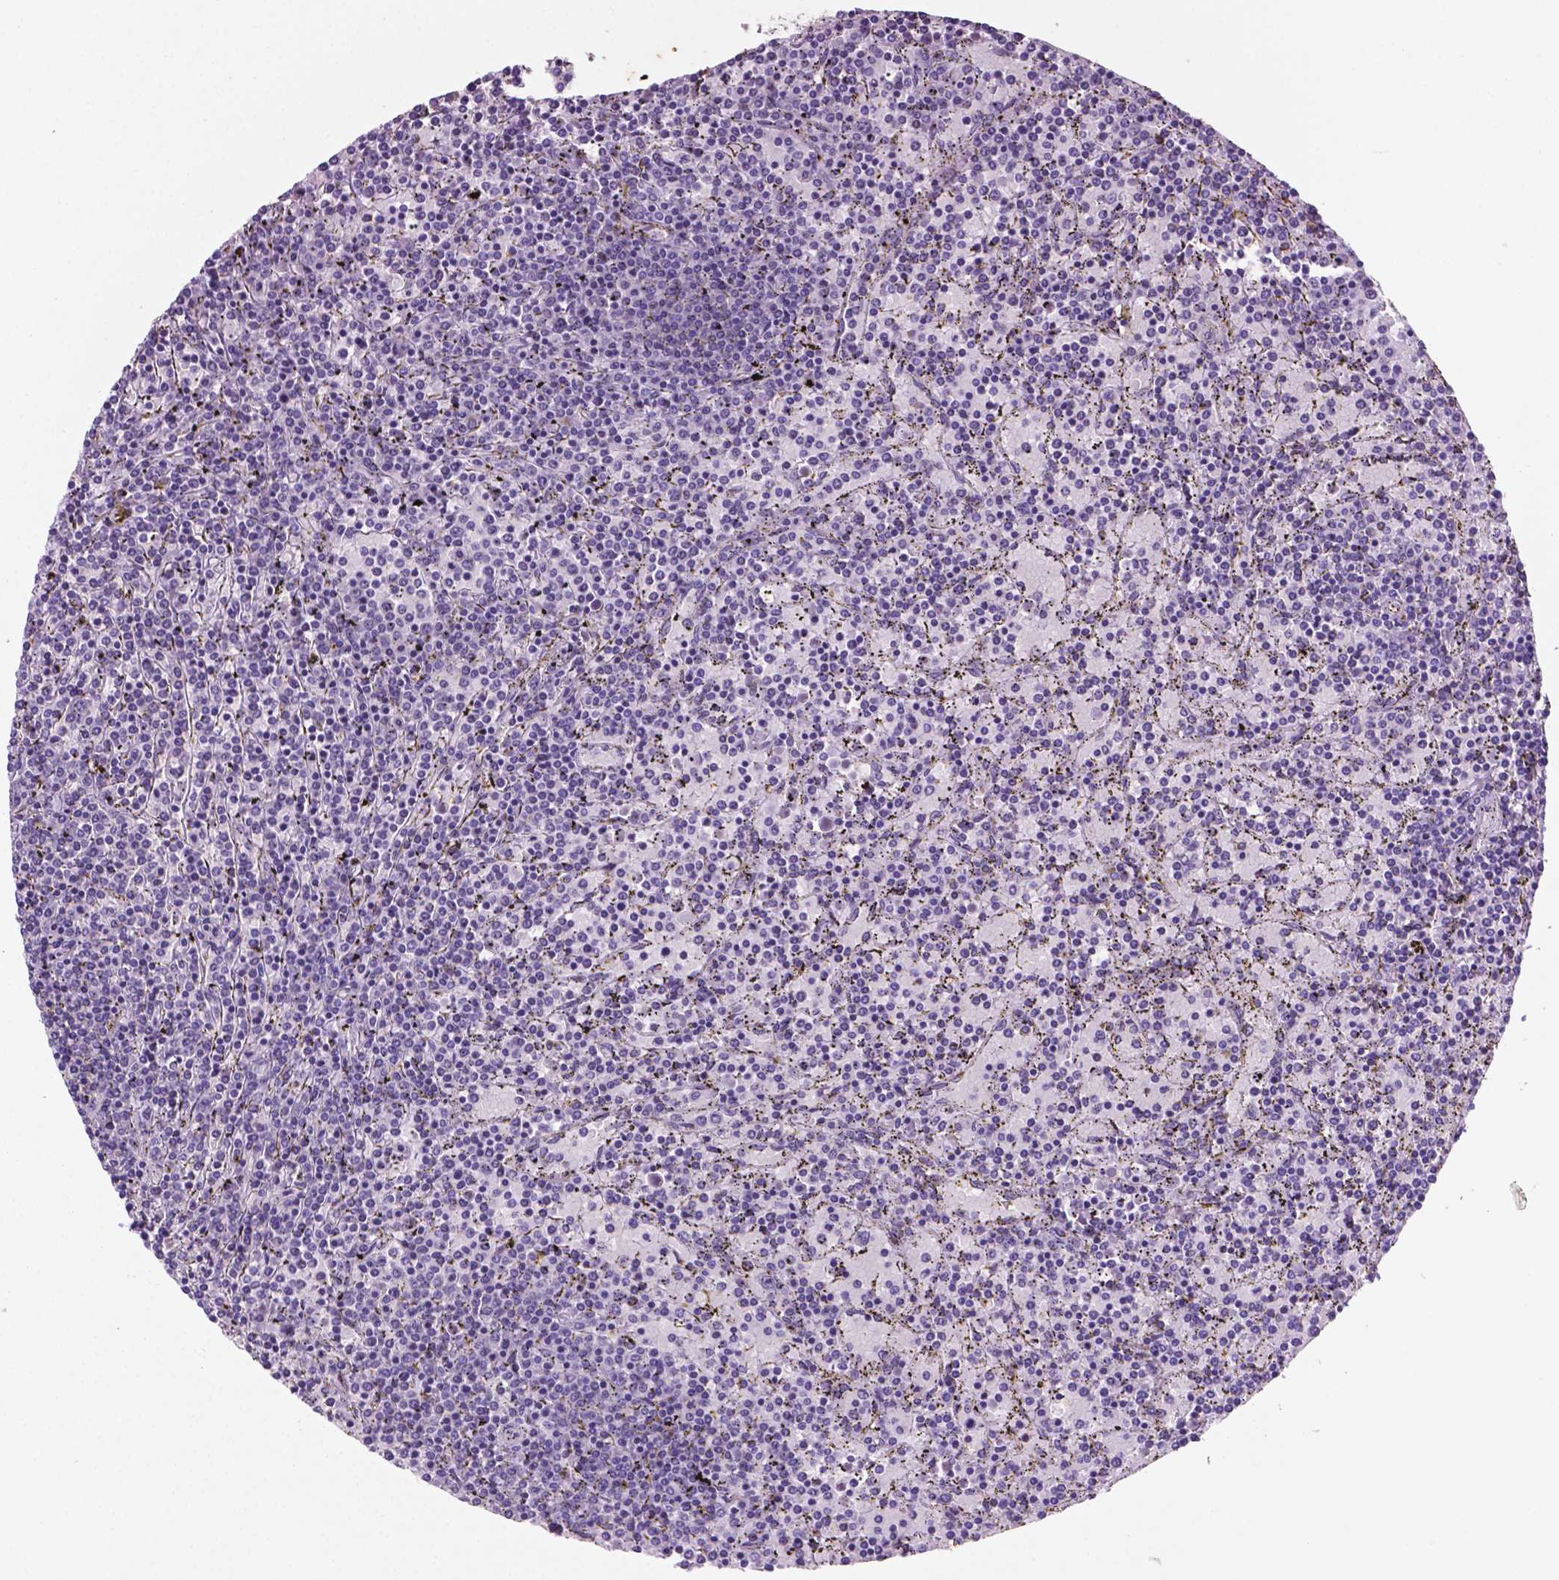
{"staining": {"intensity": "negative", "quantity": "none", "location": "none"}, "tissue": "lymphoma", "cell_type": "Tumor cells", "image_type": "cancer", "snomed": [{"axis": "morphology", "description": "Malignant lymphoma, non-Hodgkin's type, Low grade"}, {"axis": "topography", "description": "Spleen"}], "caption": "DAB immunohistochemical staining of malignant lymphoma, non-Hodgkin's type (low-grade) demonstrates no significant staining in tumor cells.", "gene": "C18orf21", "patient": {"sex": "female", "age": 77}}